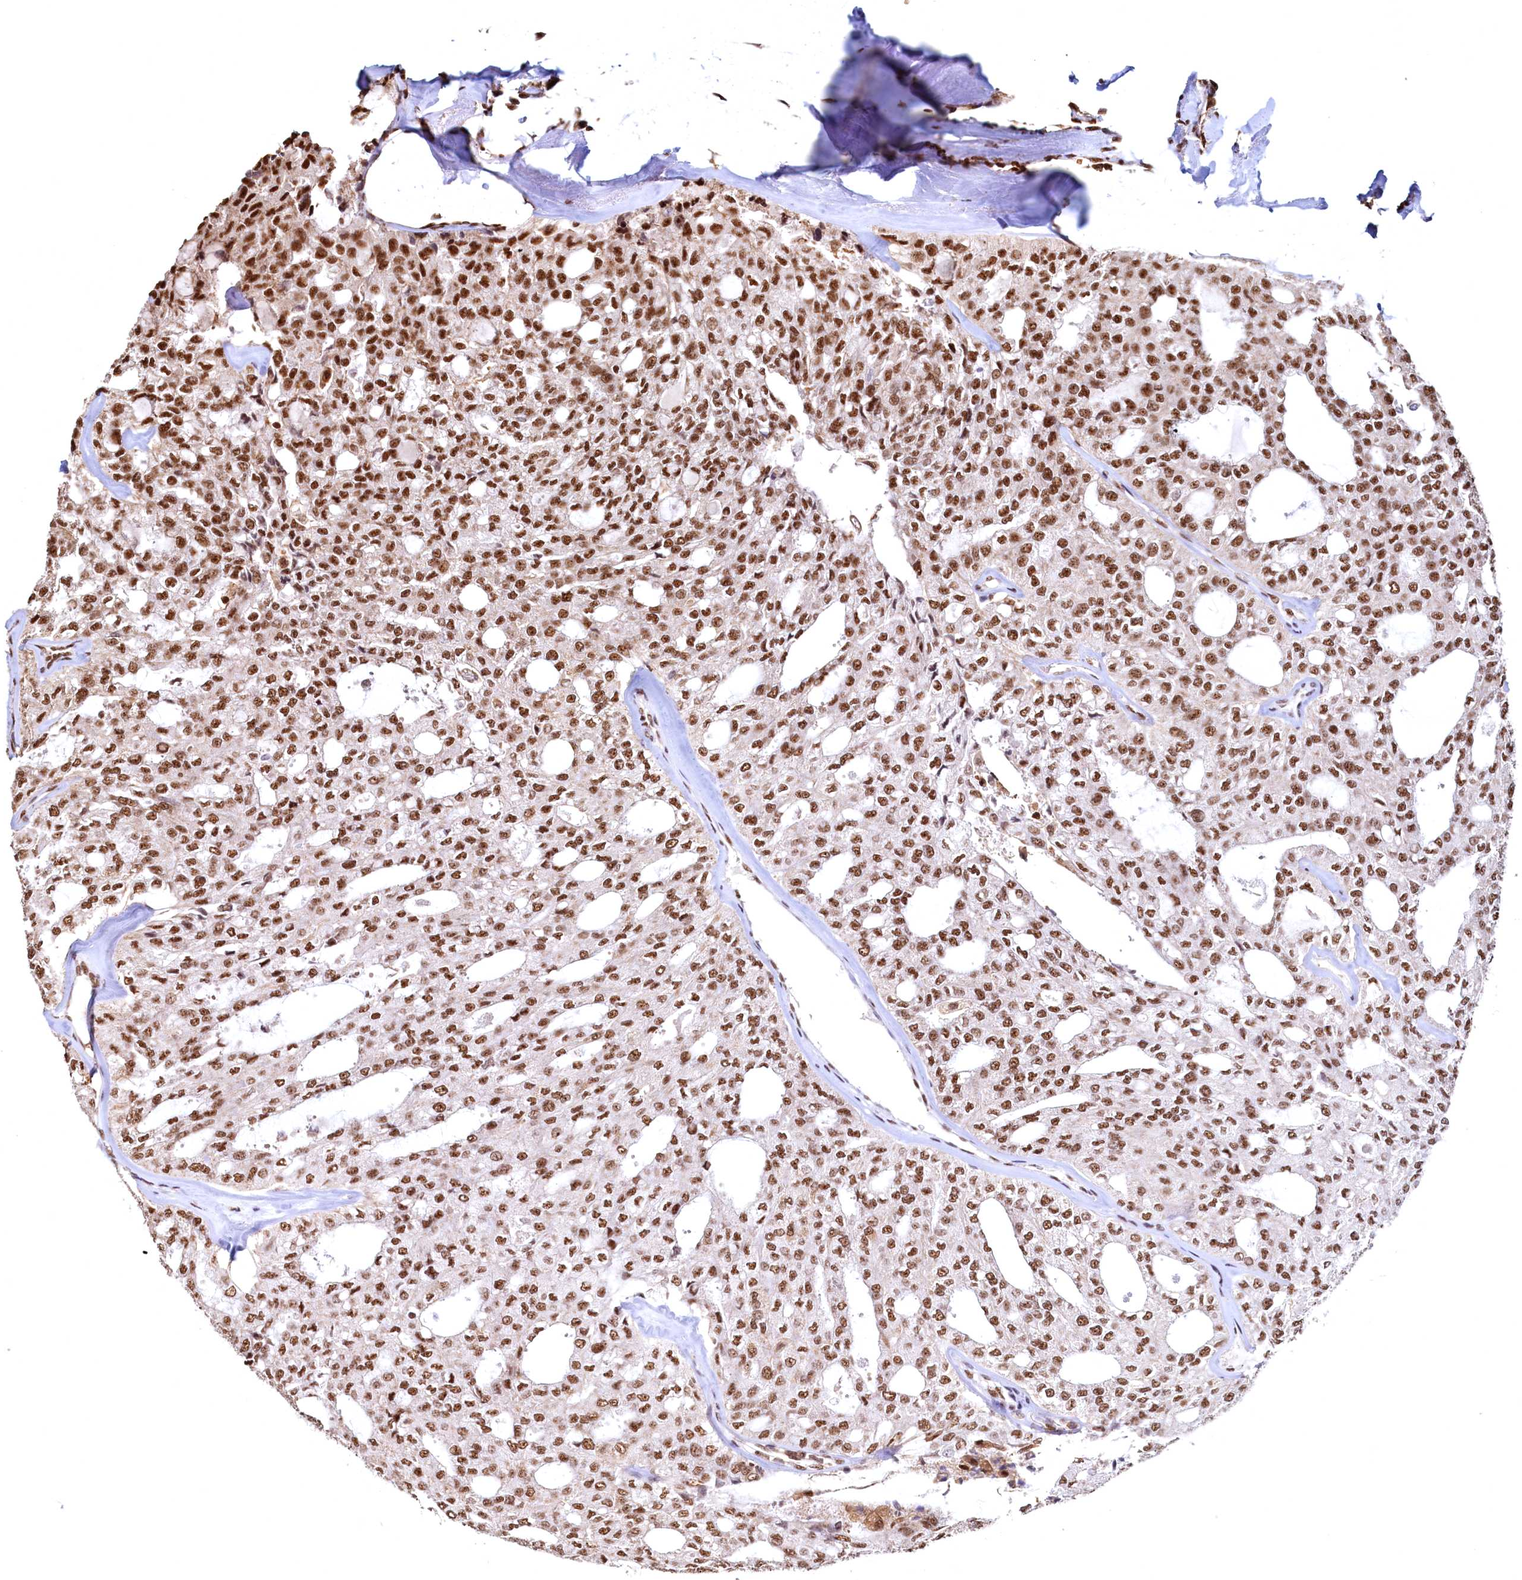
{"staining": {"intensity": "strong", "quantity": ">75%", "location": "nuclear"}, "tissue": "thyroid cancer", "cell_type": "Tumor cells", "image_type": "cancer", "snomed": [{"axis": "morphology", "description": "Follicular adenoma carcinoma, NOS"}, {"axis": "topography", "description": "Thyroid gland"}], "caption": "Follicular adenoma carcinoma (thyroid) stained with DAB immunohistochemistry shows high levels of strong nuclear staining in about >75% of tumor cells.", "gene": "RSRC2", "patient": {"sex": "male", "age": 75}}